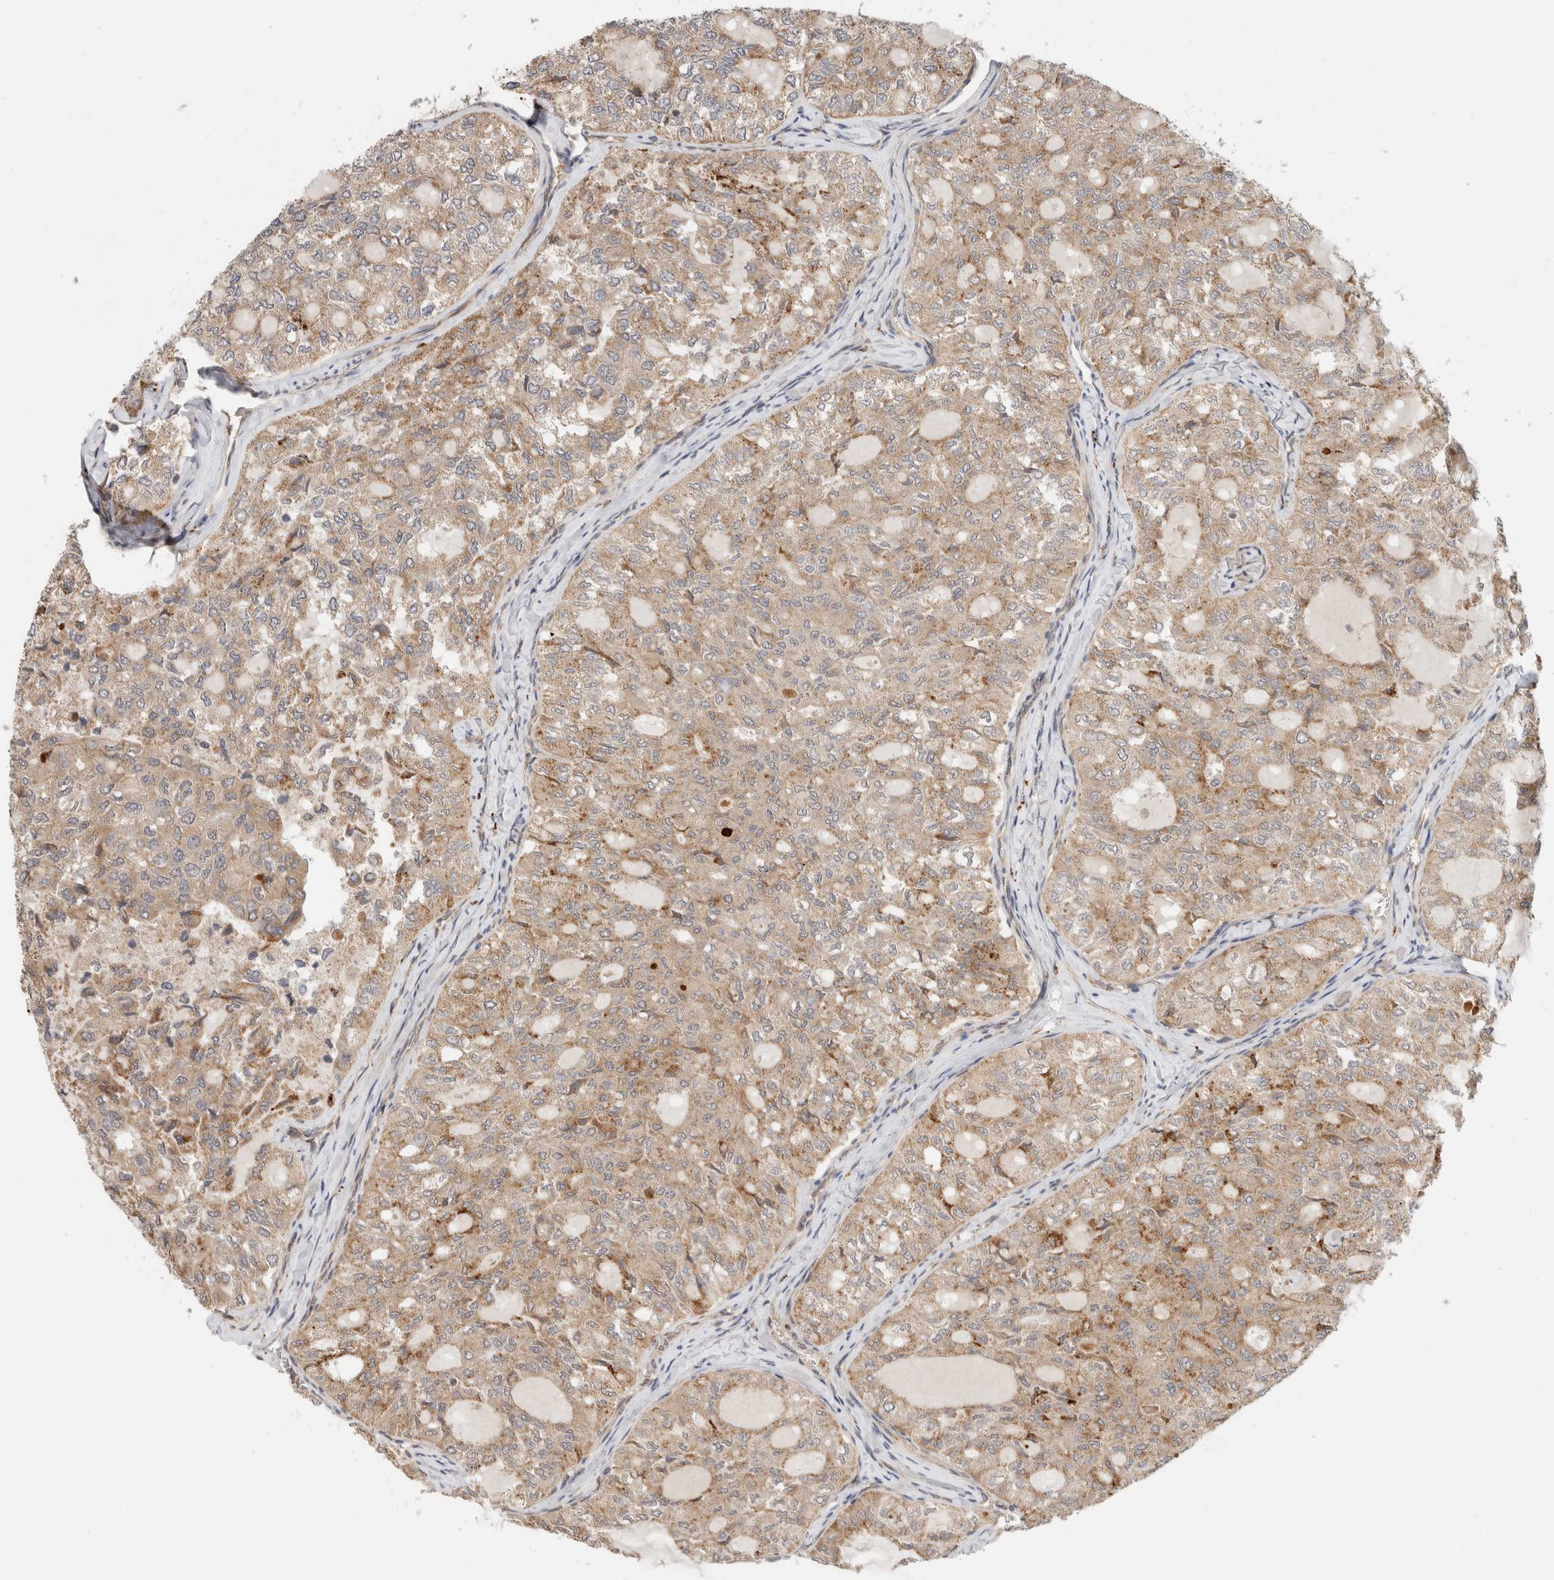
{"staining": {"intensity": "weak", "quantity": ">75%", "location": "cytoplasmic/membranous"}, "tissue": "thyroid cancer", "cell_type": "Tumor cells", "image_type": "cancer", "snomed": [{"axis": "morphology", "description": "Follicular adenoma carcinoma, NOS"}, {"axis": "topography", "description": "Thyroid gland"}], "caption": "Immunohistochemical staining of human thyroid follicular adenoma carcinoma exhibits low levels of weak cytoplasmic/membranous staining in about >75% of tumor cells. The staining was performed using DAB (3,3'-diaminobenzidine) to visualize the protein expression in brown, while the nuclei were stained in blue with hematoxylin (Magnification: 20x).", "gene": "SGK1", "patient": {"sex": "male", "age": 75}}